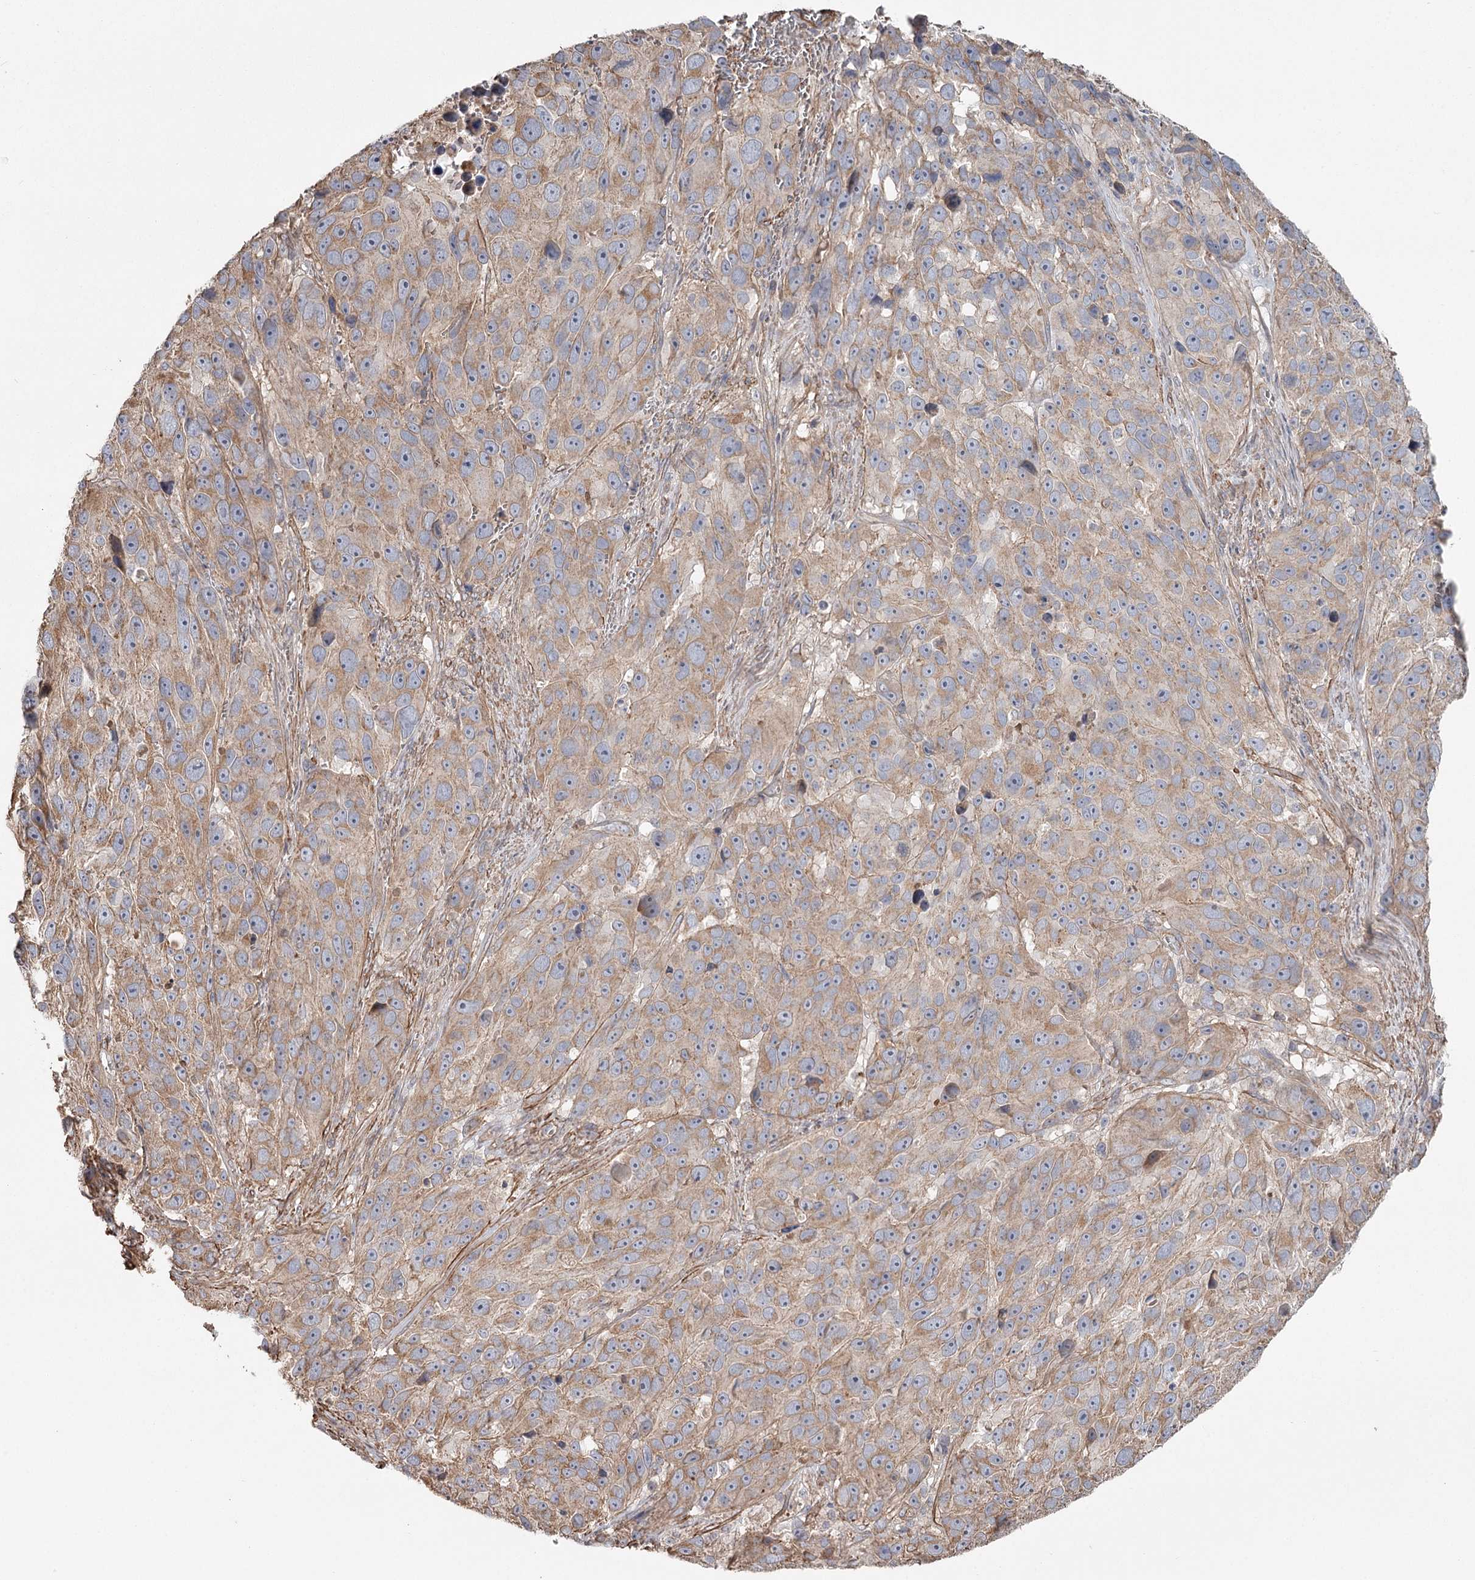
{"staining": {"intensity": "moderate", "quantity": ">75%", "location": "cytoplasmic/membranous"}, "tissue": "melanoma", "cell_type": "Tumor cells", "image_type": "cancer", "snomed": [{"axis": "morphology", "description": "Malignant melanoma, NOS"}, {"axis": "topography", "description": "Skin"}], "caption": "The micrograph shows a brown stain indicating the presence of a protein in the cytoplasmic/membranous of tumor cells in melanoma. Immunohistochemistry (ihc) stains the protein in brown and the nuclei are stained blue.", "gene": "DHRS9", "patient": {"sex": "male", "age": 84}}